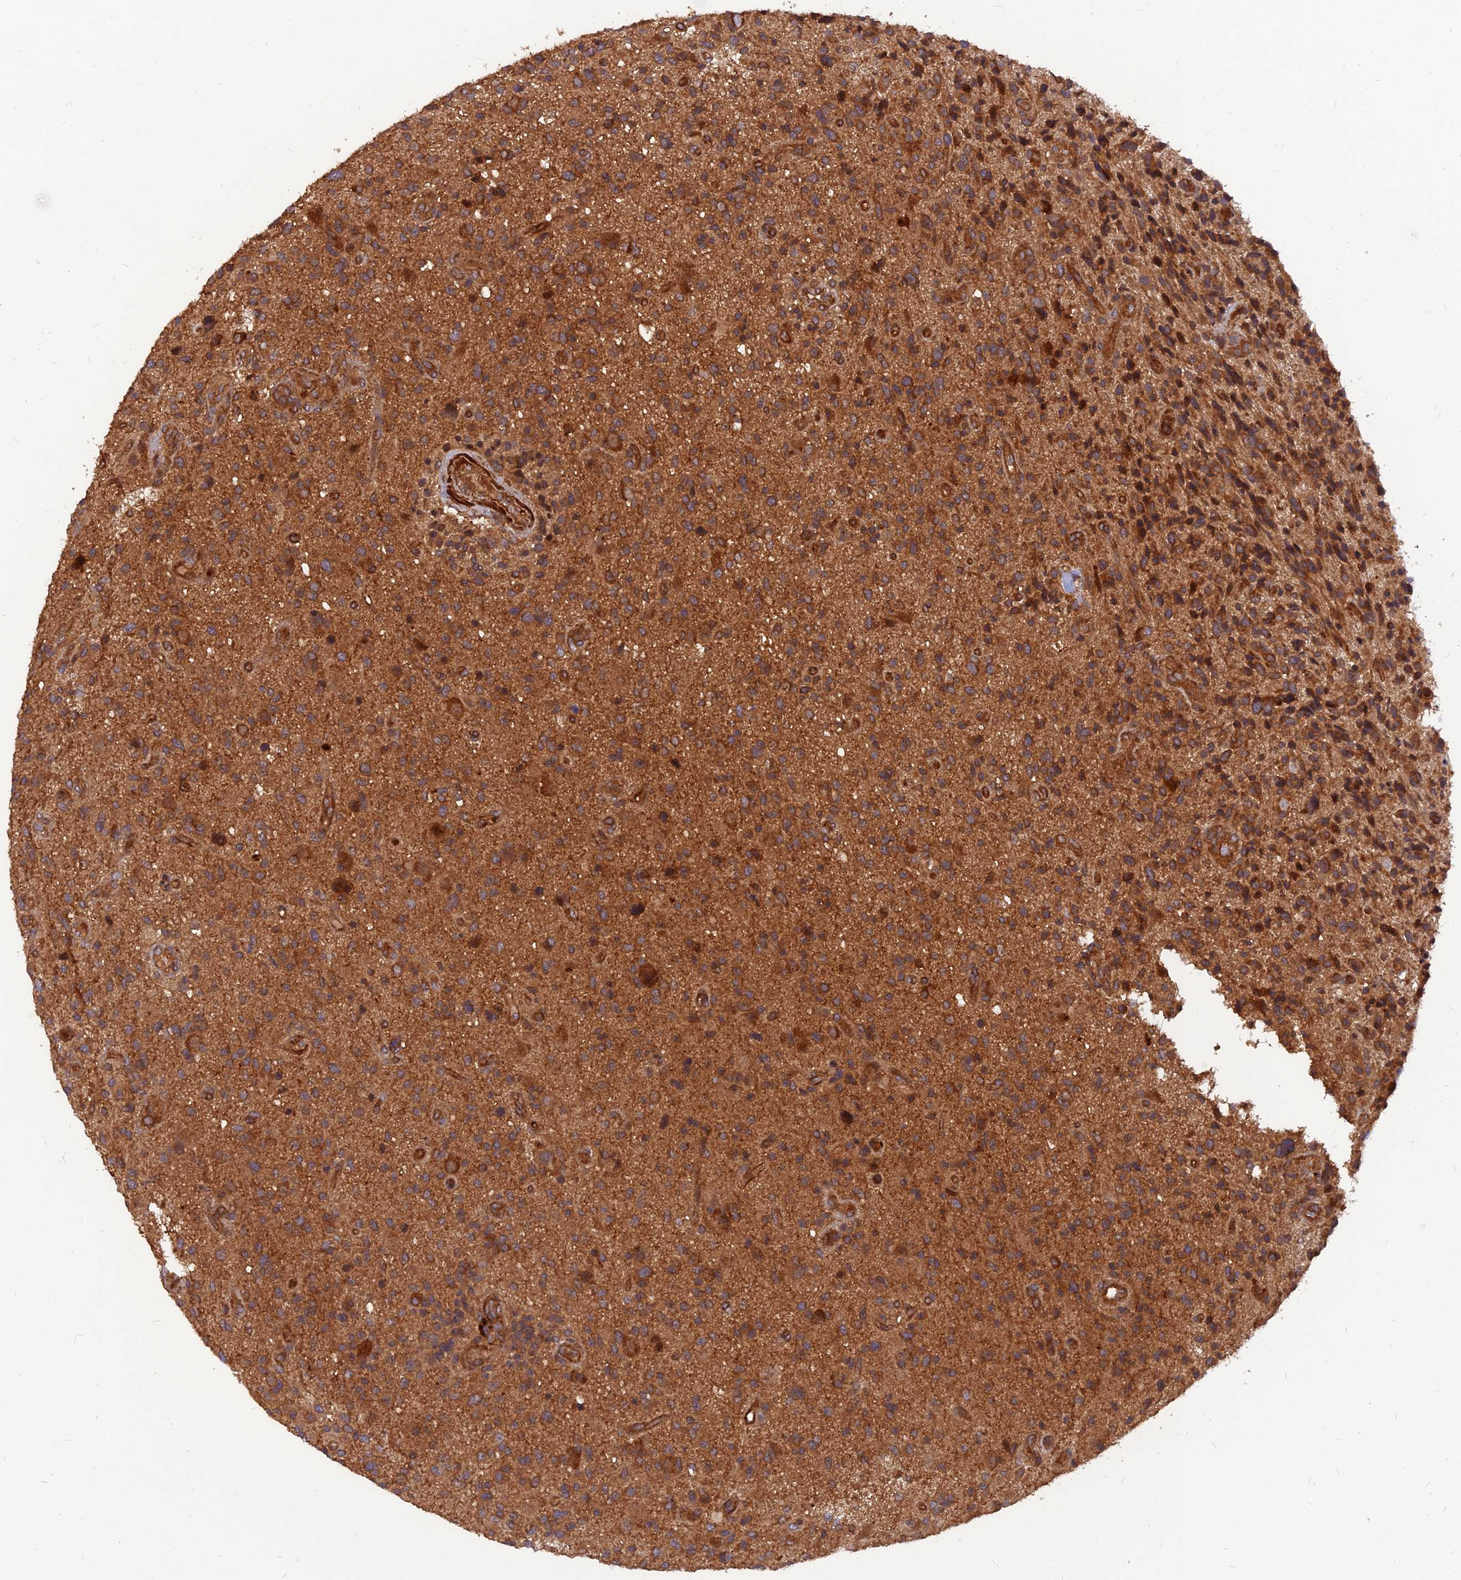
{"staining": {"intensity": "moderate", "quantity": ">75%", "location": "cytoplasmic/membranous"}, "tissue": "glioma", "cell_type": "Tumor cells", "image_type": "cancer", "snomed": [{"axis": "morphology", "description": "Glioma, malignant, High grade"}, {"axis": "topography", "description": "Brain"}], "caption": "High-magnification brightfield microscopy of high-grade glioma (malignant) stained with DAB (3,3'-diaminobenzidine) (brown) and counterstained with hematoxylin (blue). tumor cells exhibit moderate cytoplasmic/membranous expression is identified in about>75% of cells.", "gene": "RELCH", "patient": {"sex": "male", "age": 47}}